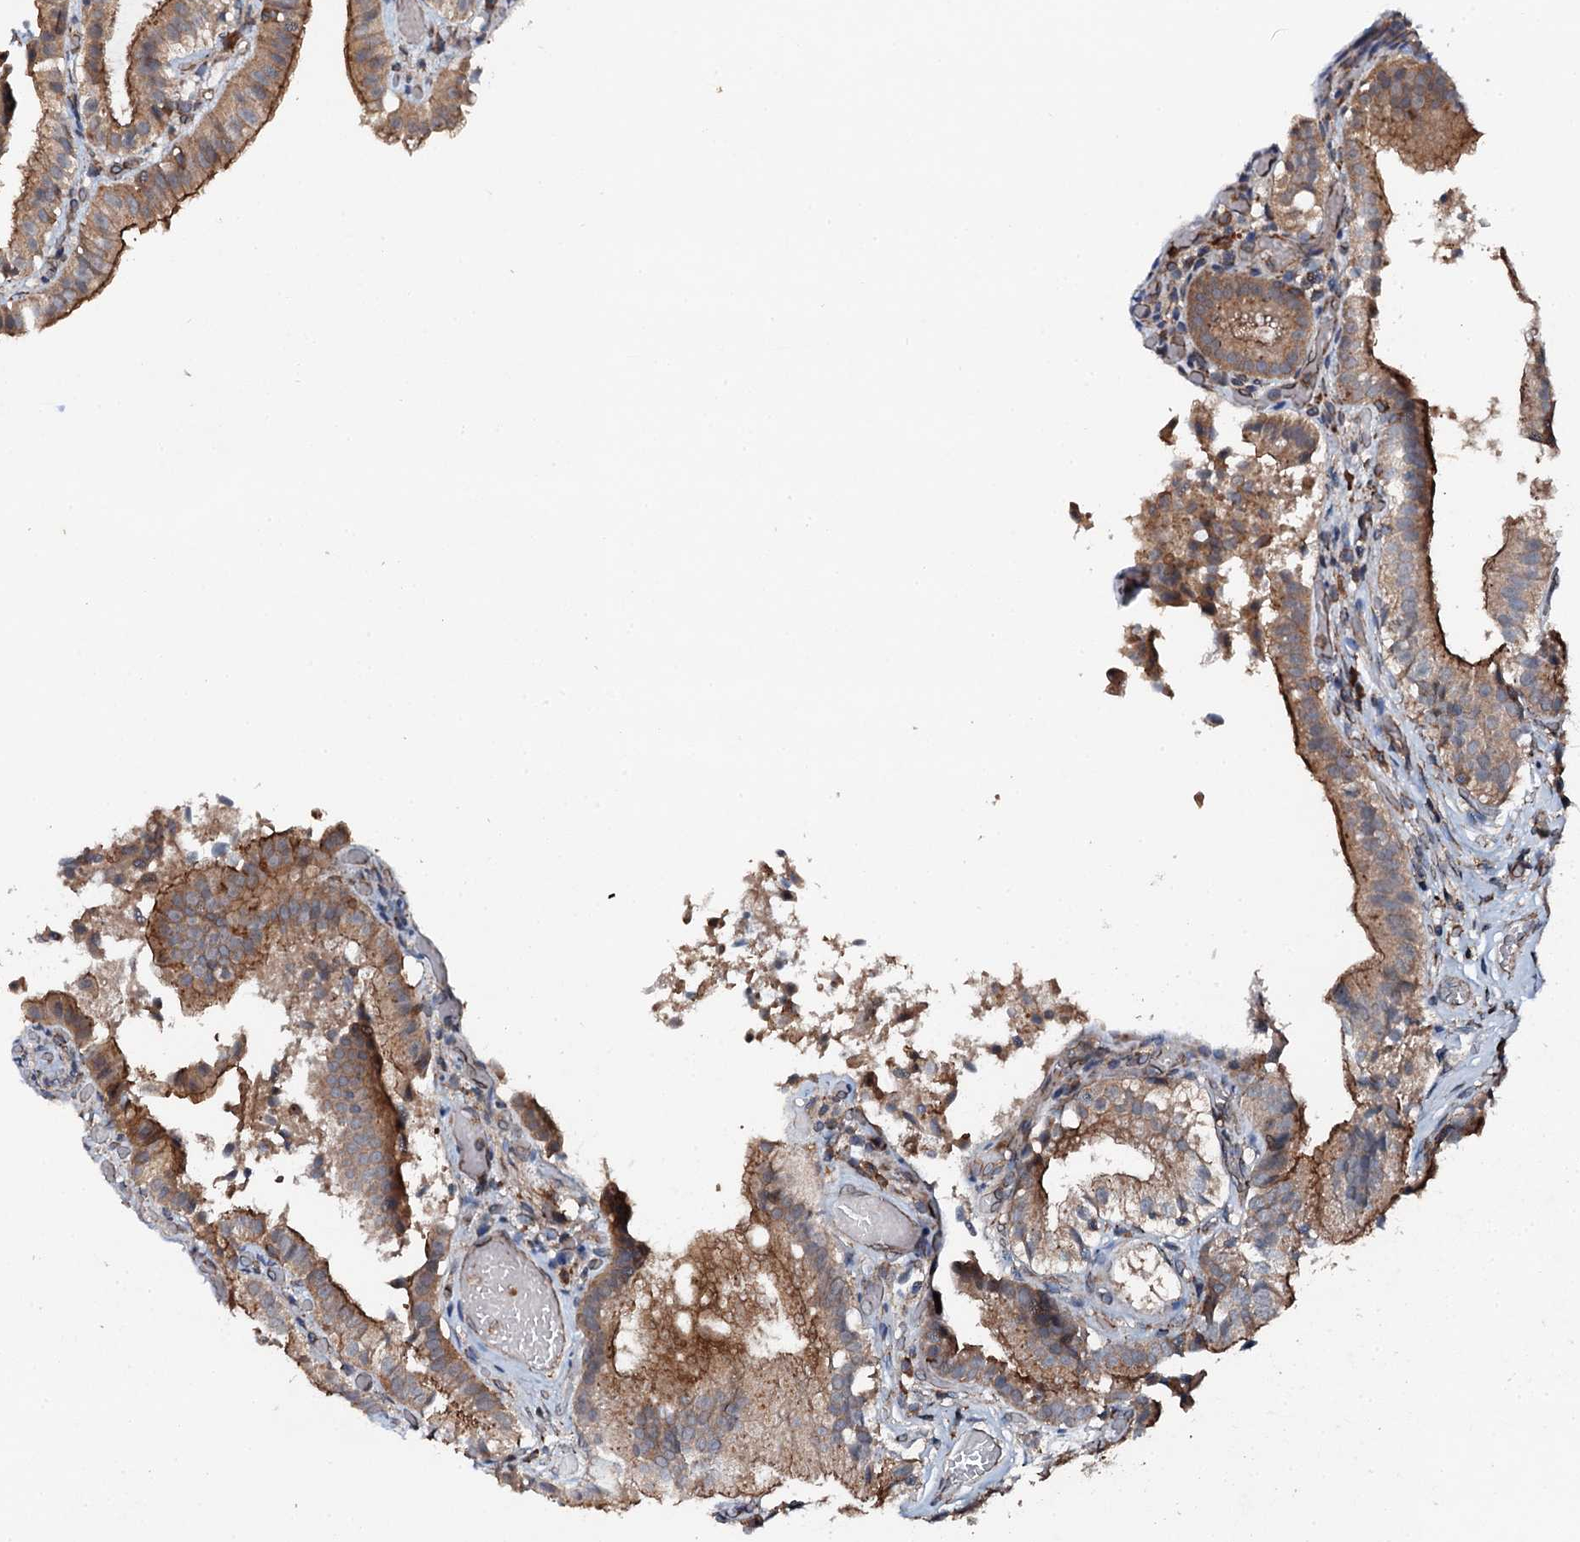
{"staining": {"intensity": "moderate", "quantity": ">75%", "location": "cytoplasmic/membranous"}, "tissue": "gallbladder", "cell_type": "Glandular cells", "image_type": "normal", "snomed": [{"axis": "morphology", "description": "Normal tissue, NOS"}, {"axis": "topography", "description": "Gallbladder"}], "caption": "Immunohistochemistry (IHC) photomicrograph of unremarkable gallbladder stained for a protein (brown), which exhibits medium levels of moderate cytoplasmic/membranous positivity in approximately >75% of glandular cells.", "gene": "EDC4", "patient": {"sex": "female", "age": 47}}